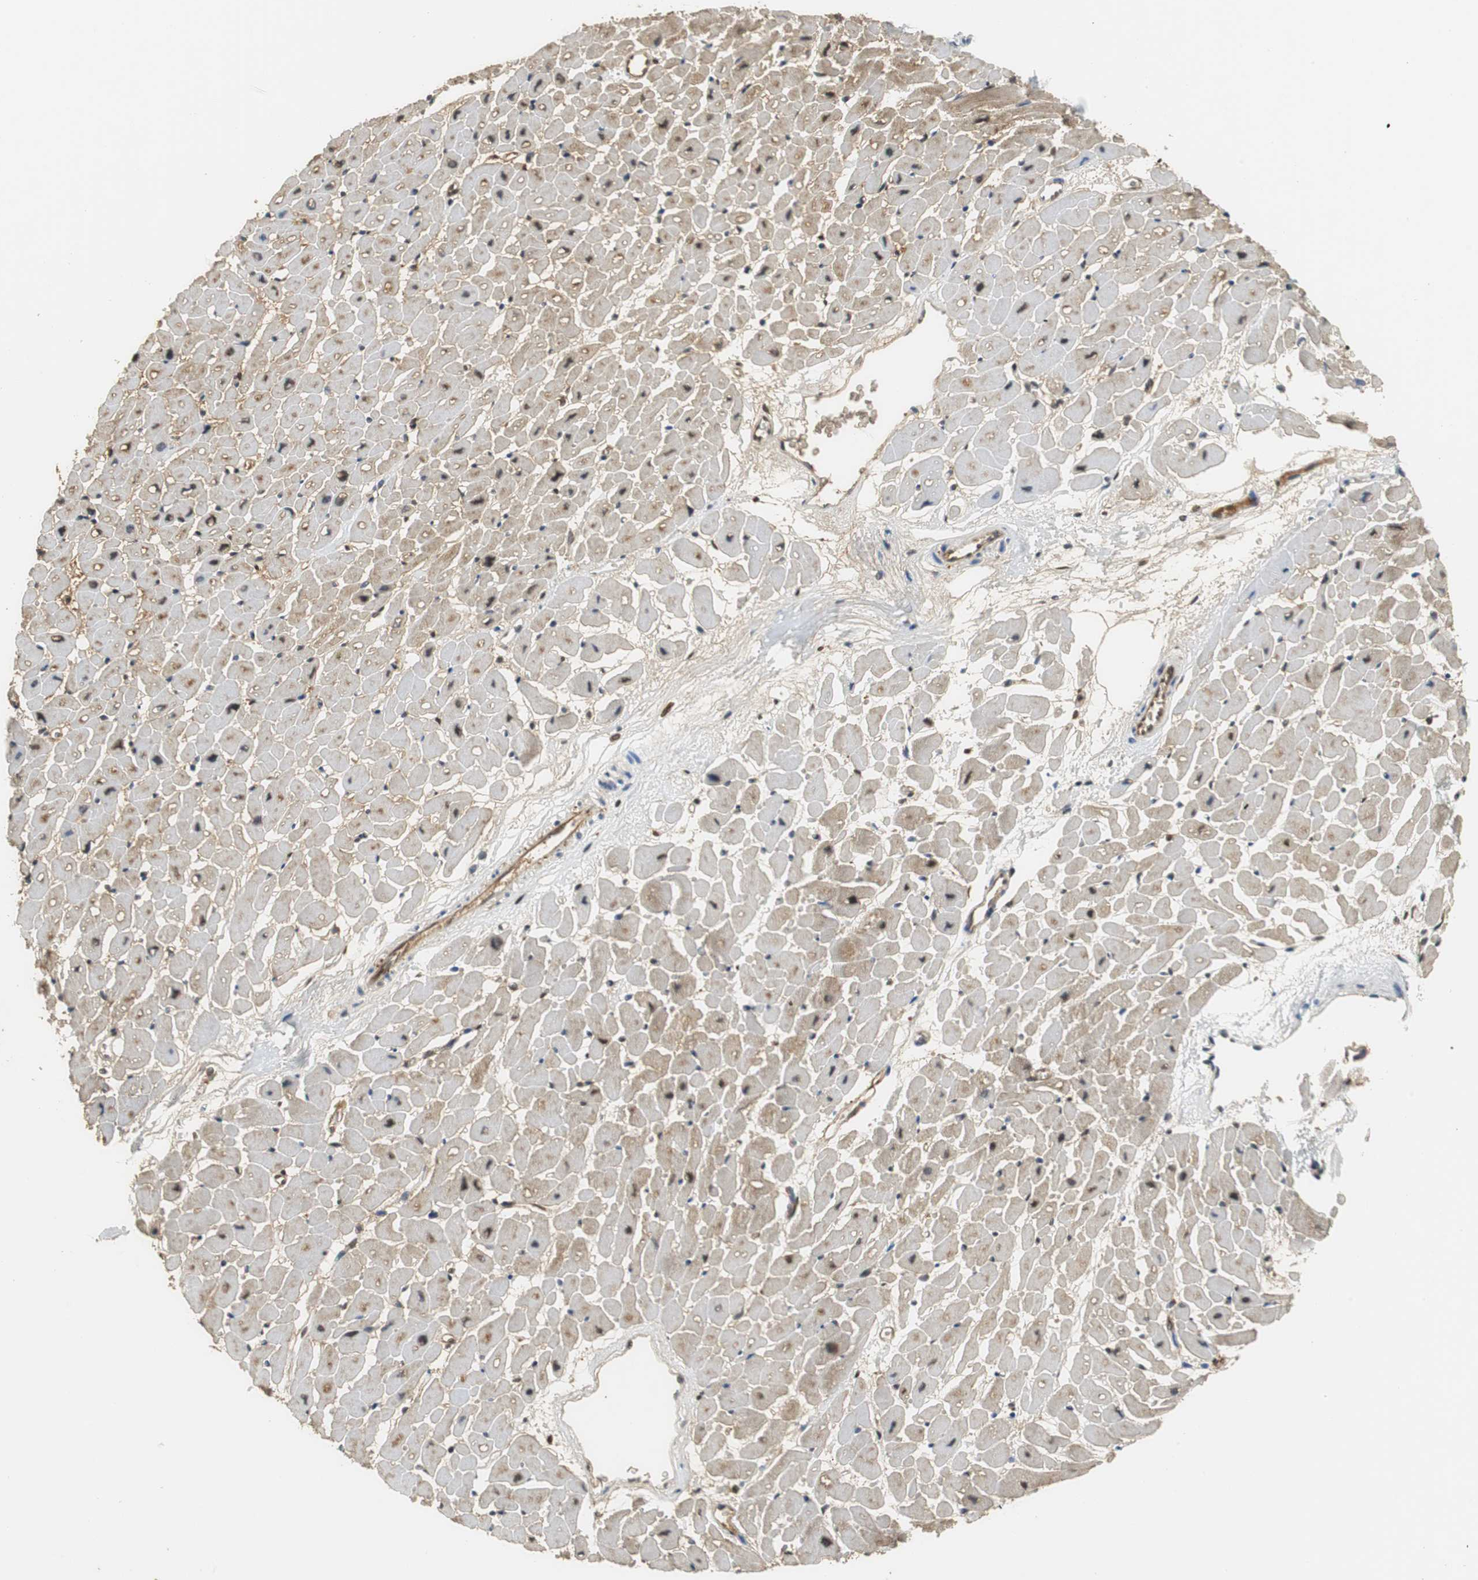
{"staining": {"intensity": "moderate", "quantity": ">75%", "location": "cytoplasmic/membranous,nuclear"}, "tissue": "heart muscle", "cell_type": "Cardiomyocytes", "image_type": "normal", "snomed": [{"axis": "morphology", "description": "Normal tissue, NOS"}, {"axis": "topography", "description": "Heart"}], "caption": "Immunohistochemistry histopathology image of normal heart muscle stained for a protein (brown), which demonstrates medium levels of moderate cytoplasmic/membranous,nuclear positivity in approximately >75% of cardiomyocytes.", "gene": "UBQLN2", "patient": {"sex": "male", "age": 45}}